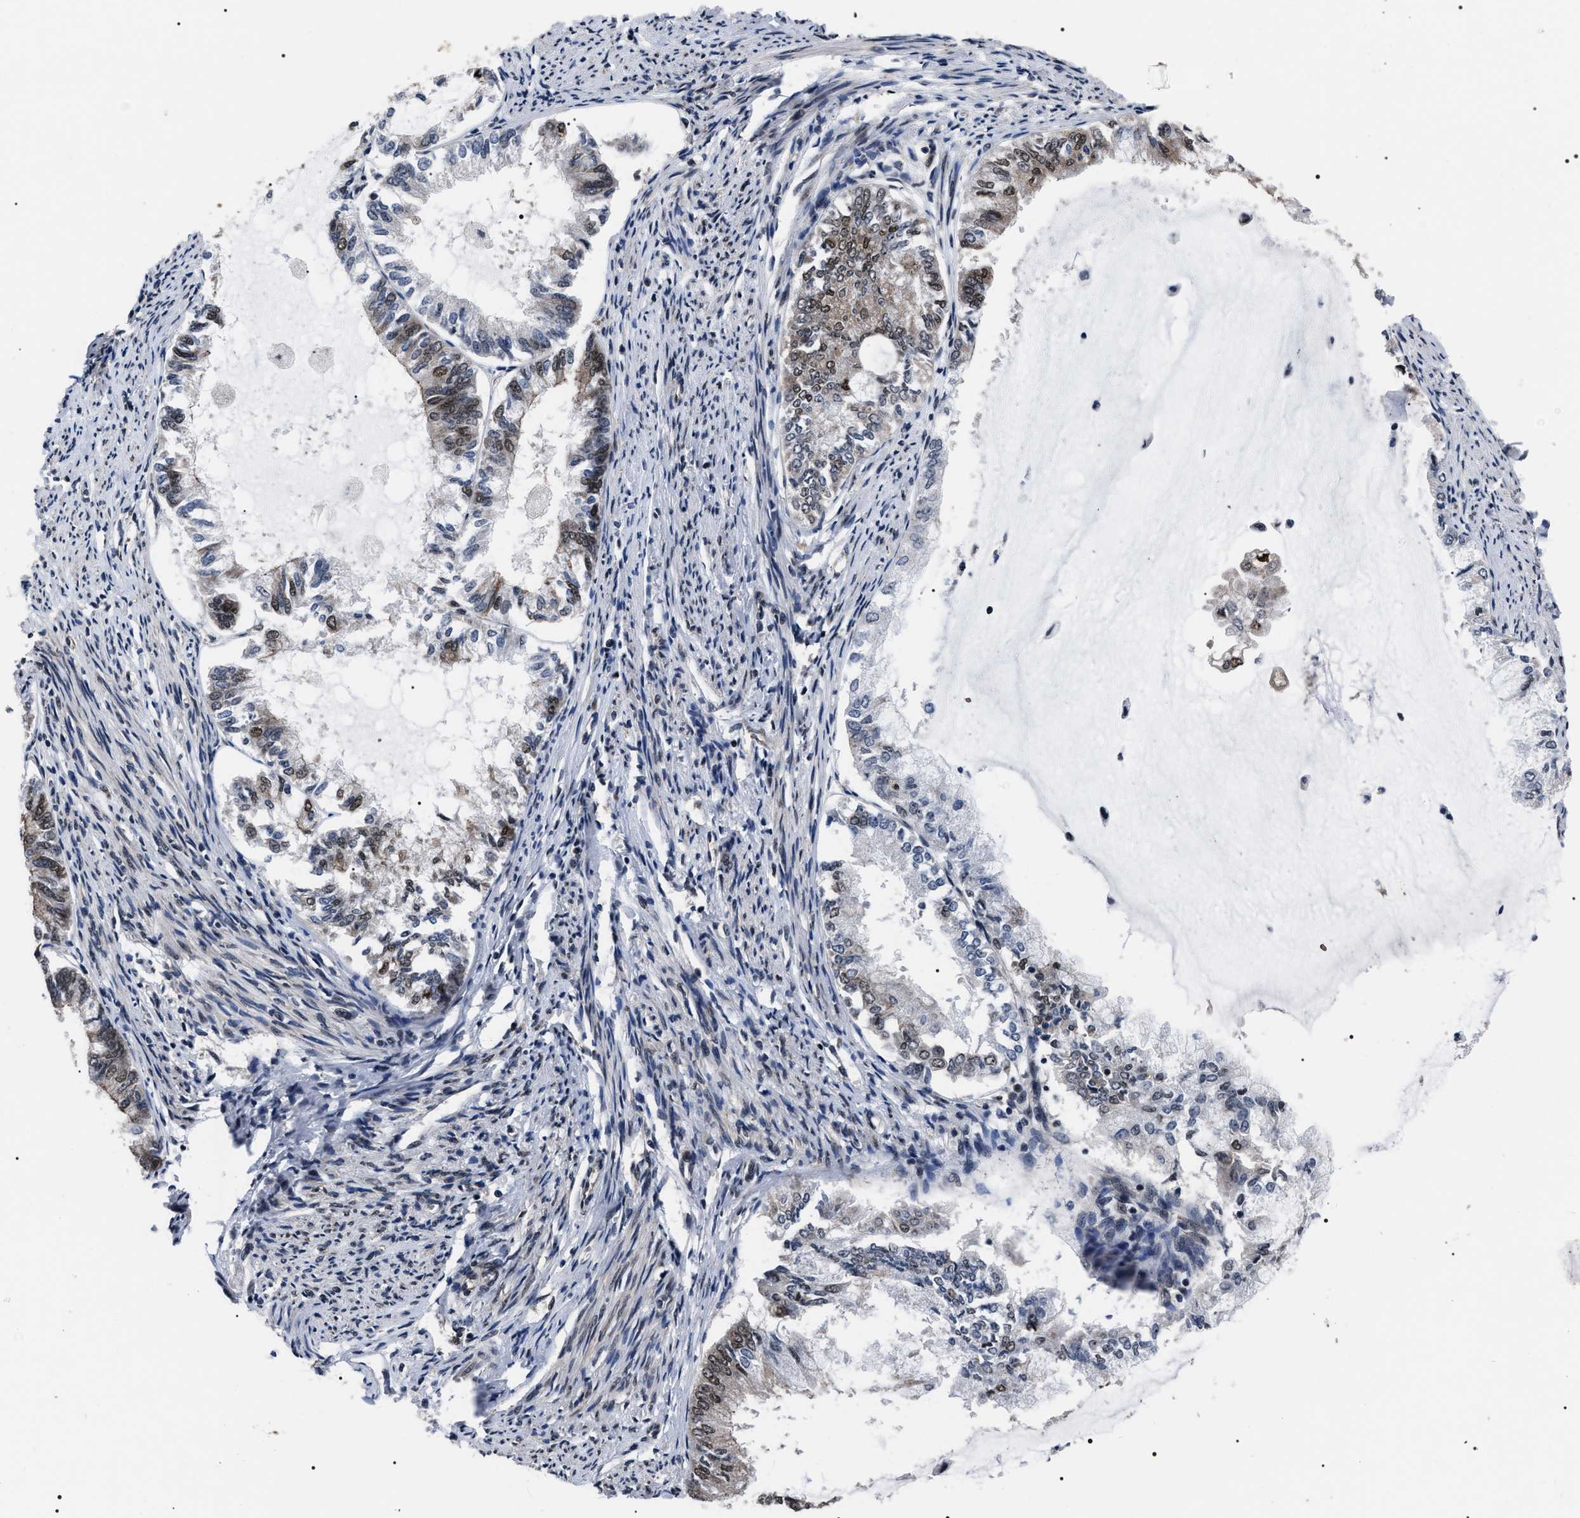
{"staining": {"intensity": "weak", "quantity": "25%-75%", "location": "cytoplasmic/membranous,nuclear"}, "tissue": "endometrial cancer", "cell_type": "Tumor cells", "image_type": "cancer", "snomed": [{"axis": "morphology", "description": "Adenocarcinoma, NOS"}, {"axis": "topography", "description": "Endometrium"}], "caption": "Adenocarcinoma (endometrial) stained with a brown dye displays weak cytoplasmic/membranous and nuclear positive staining in about 25%-75% of tumor cells.", "gene": "CSNK2A1", "patient": {"sex": "female", "age": 86}}